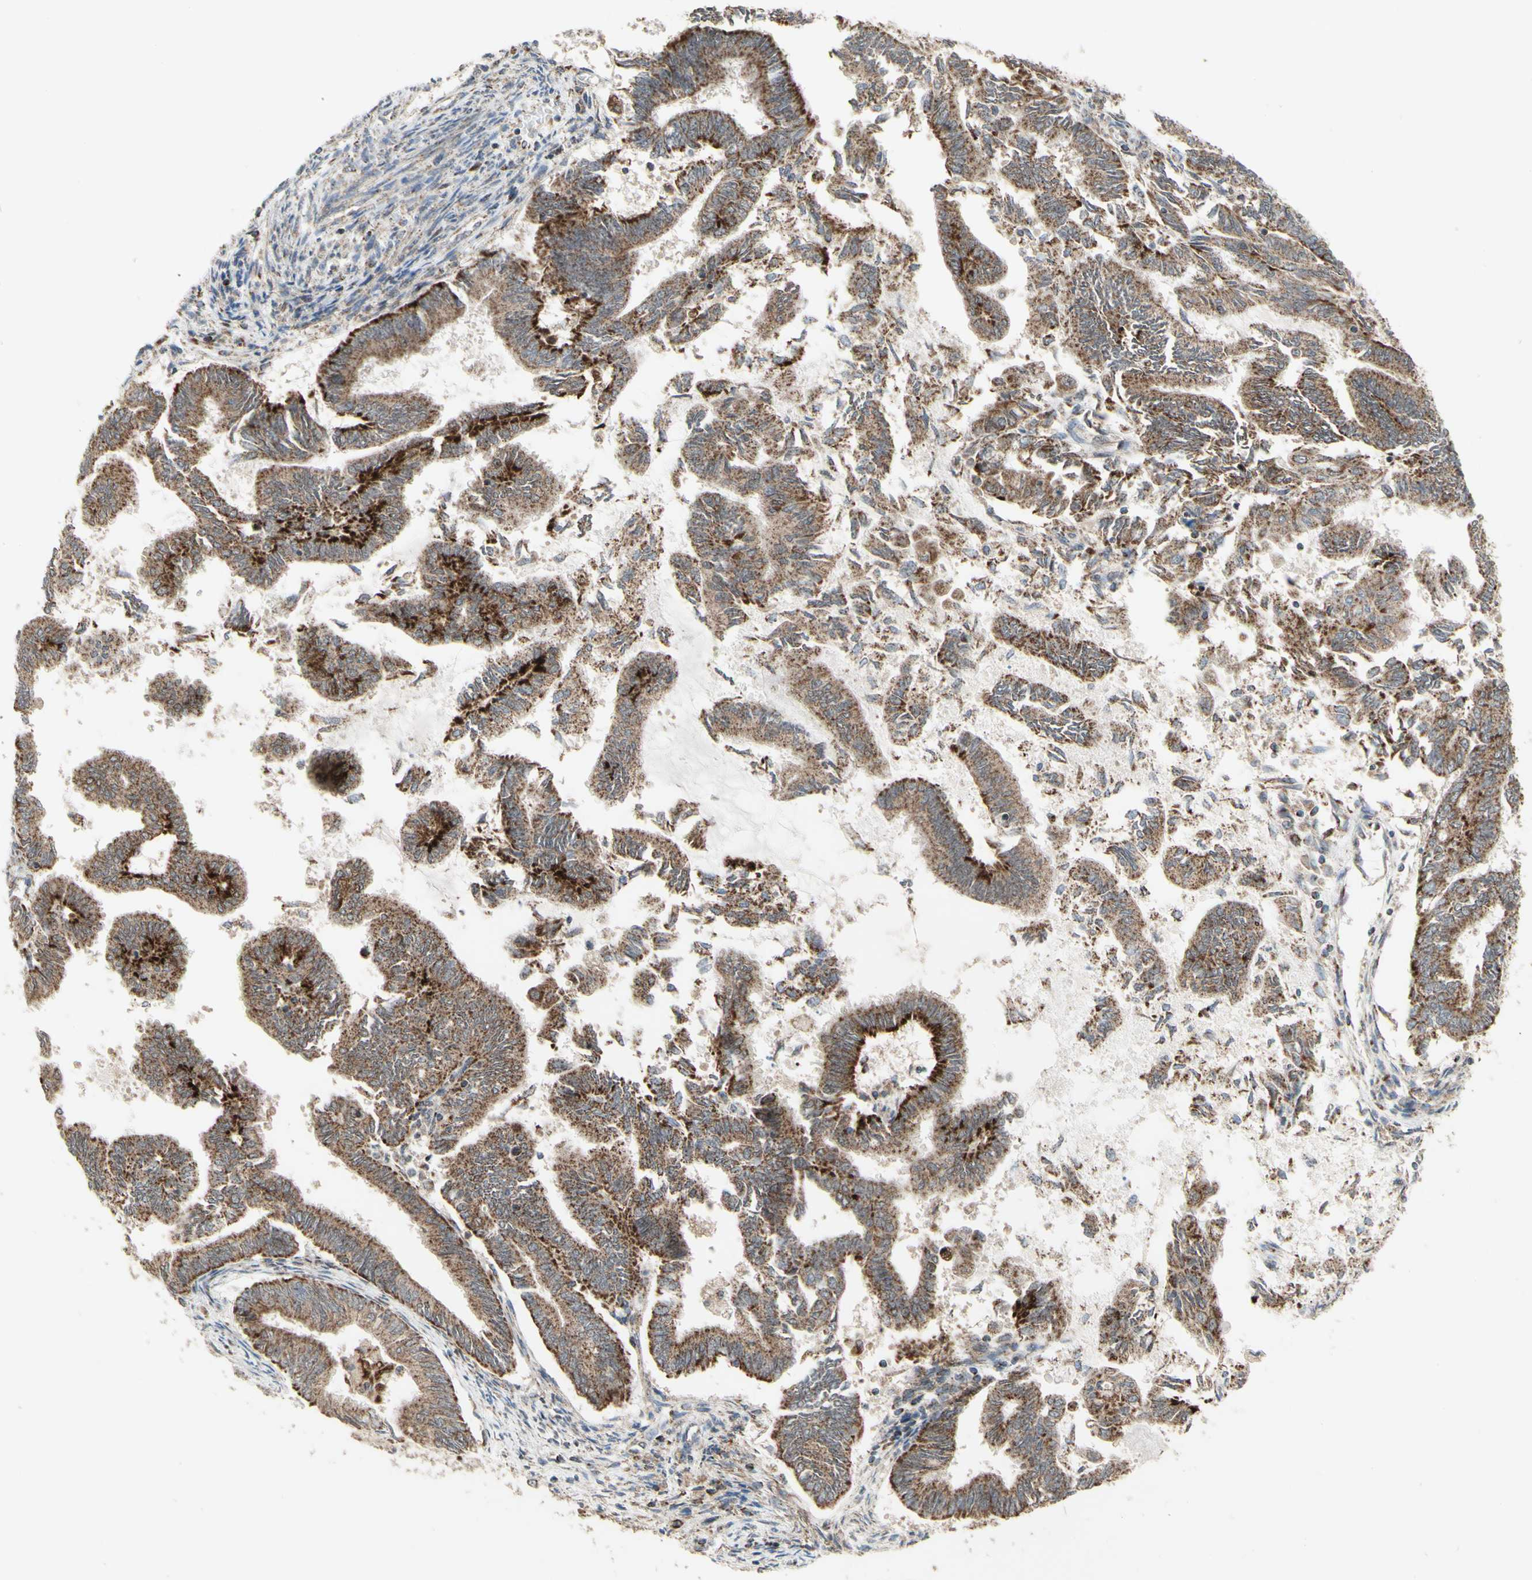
{"staining": {"intensity": "moderate", "quantity": ">75%", "location": "cytoplasmic/membranous"}, "tissue": "endometrial cancer", "cell_type": "Tumor cells", "image_type": "cancer", "snomed": [{"axis": "morphology", "description": "Adenocarcinoma, NOS"}, {"axis": "topography", "description": "Endometrium"}], "caption": "Immunohistochemical staining of human adenocarcinoma (endometrial) reveals medium levels of moderate cytoplasmic/membranous protein staining in approximately >75% of tumor cells.", "gene": "DHRS3", "patient": {"sex": "female", "age": 86}}